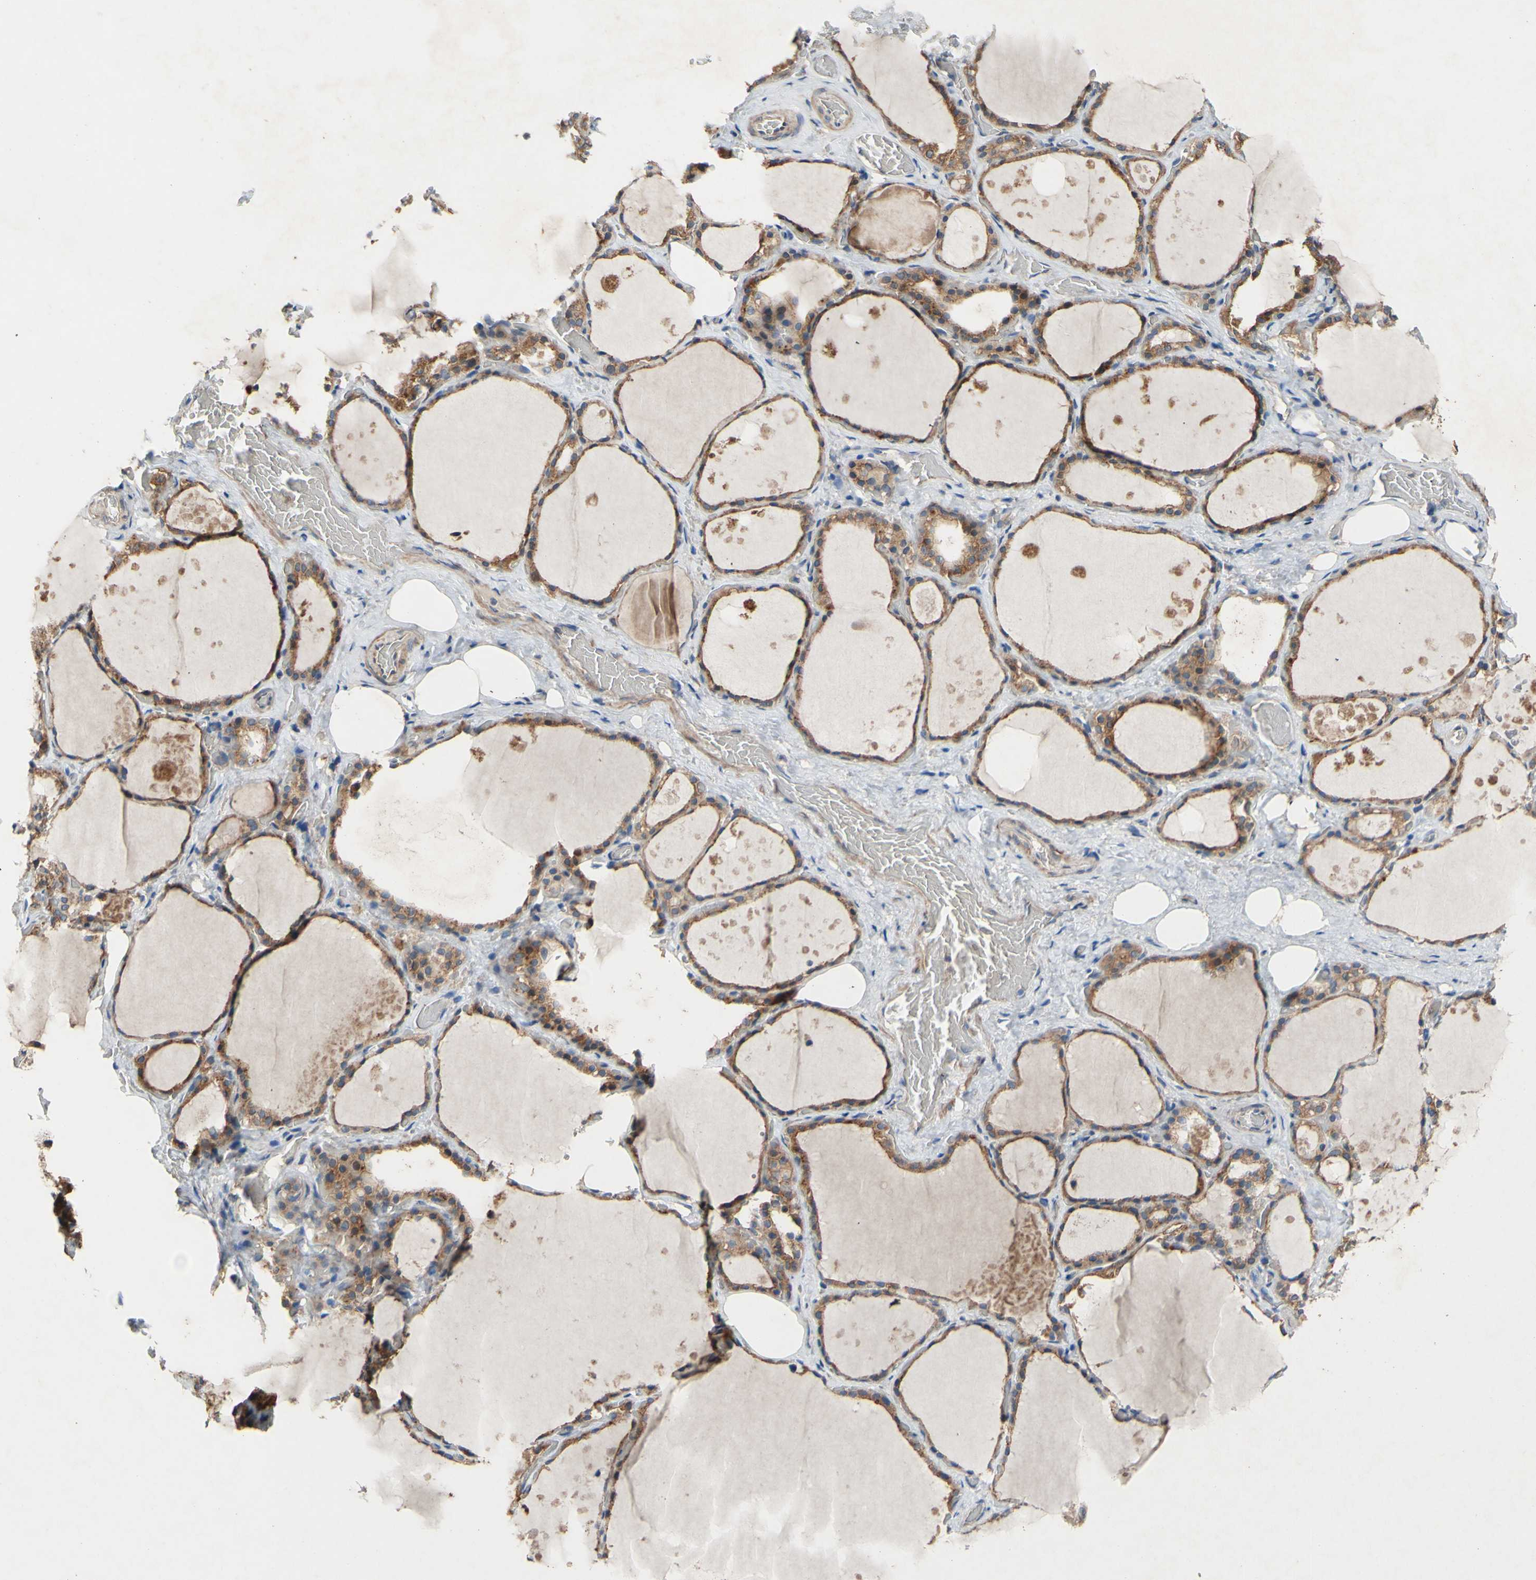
{"staining": {"intensity": "moderate", "quantity": ">75%", "location": "cytoplasmic/membranous"}, "tissue": "thyroid gland", "cell_type": "Glandular cells", "image_type": "normal", "snomed": [{"axis": "morphology", "description": "Normal tissue, NOS"}, {"axis": "topography", "description": "Thyroid gland"}], "caption": "A high-resolution photomicrograph shows immunohistochemistry (IHC) staining of benign thyroid gland, which displays moderate cytoplasmic/membranous expression in about >75% of glandular cells. (Stains: DAB in brown, nuclei in blue, Microscopy: brightfield microscopy at high magnification).", "gene": "PDGFB", "patient": {"sex": "male", "age": 61}}